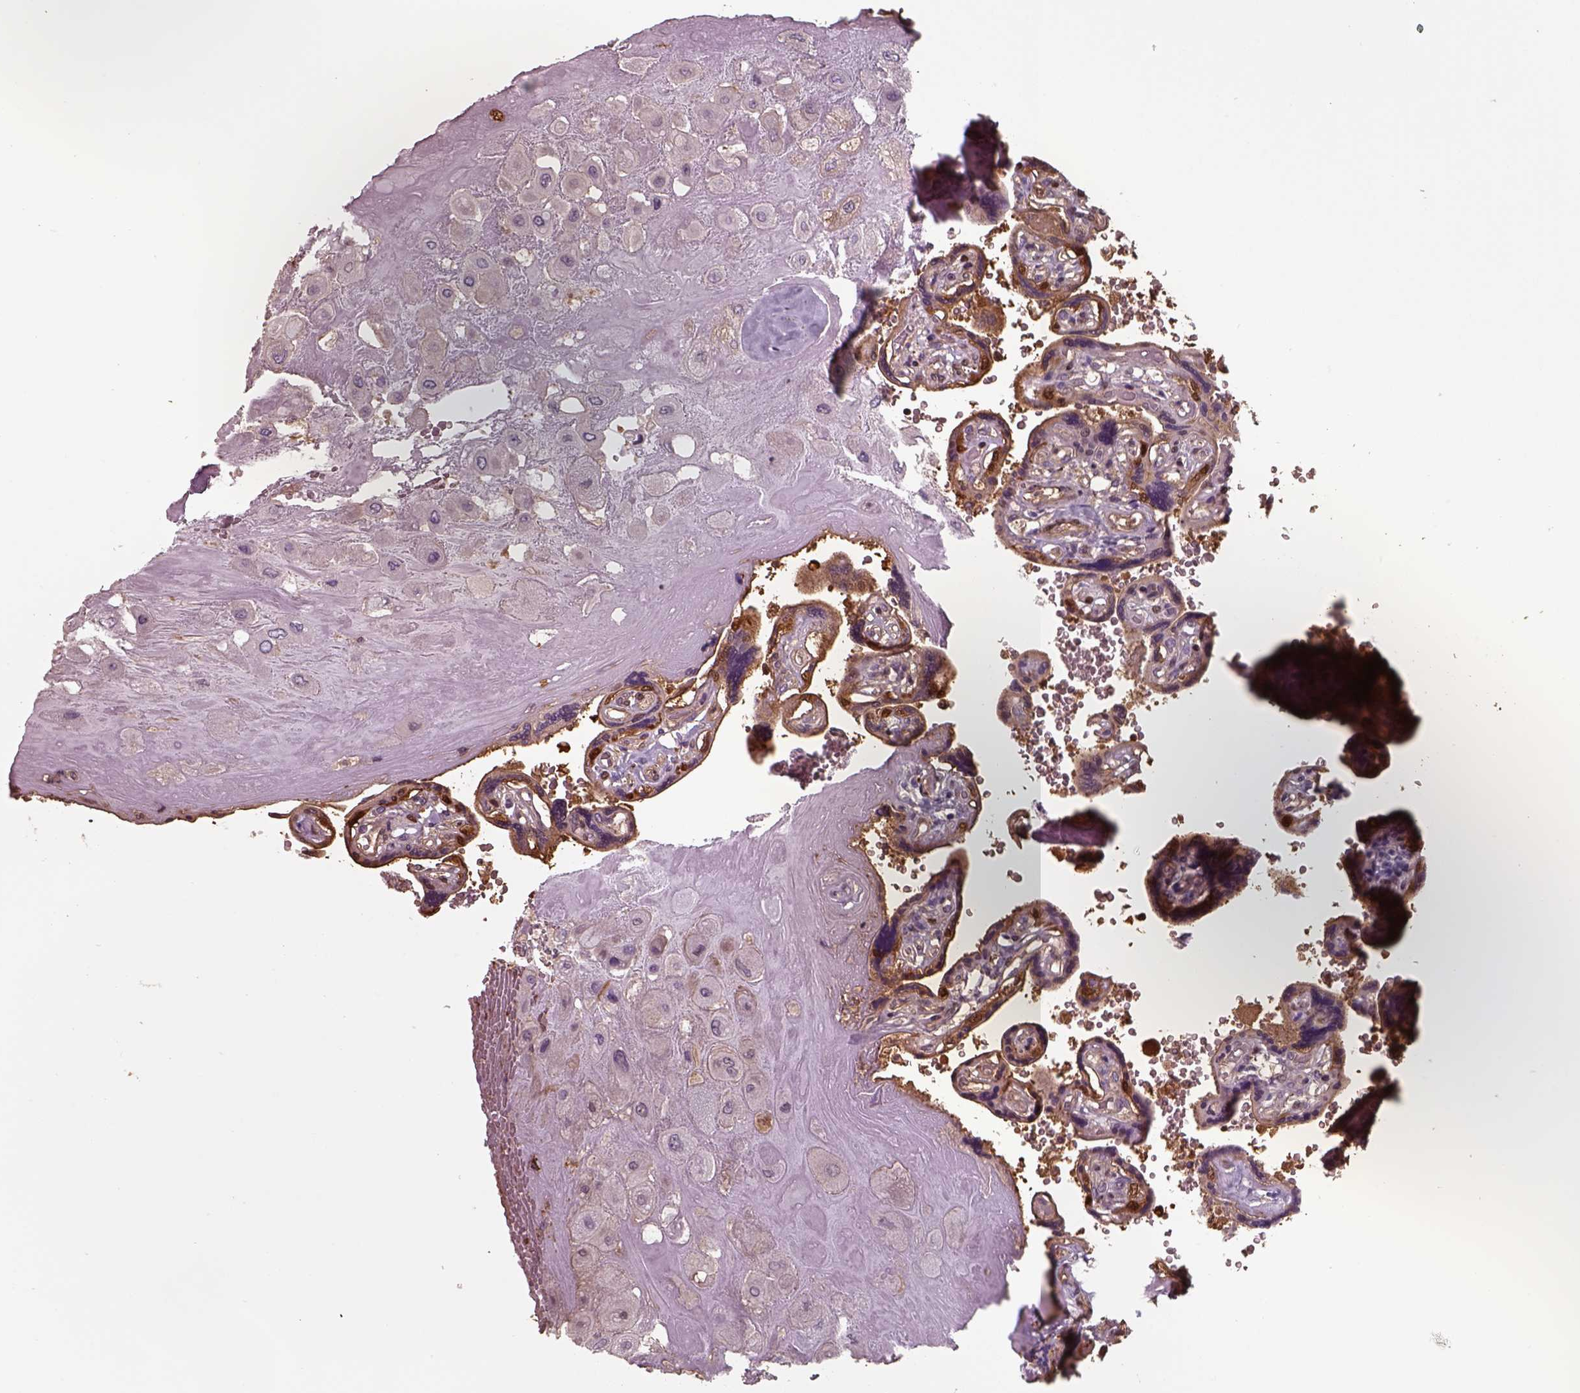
{"staining": {"intensity": "negative", "quantity": "none", "location": "none"}, "tissue": "placenta", "cell_type": "Decidual cells", "image_type": "normal", "snomed": [{"axis": "morphology", "description": "Normal tissue, NOS"}, {"axis": "topography", "description": "Placenta"}], "caption": "DAB immunohistochemical staining of benign human placenta demonstrates no significant expression in decidual cells. (IHC, brightfield microscopy, high magnification).", "gene": "ISYNA1", "patient": {"sex": "female", "age": 32}}